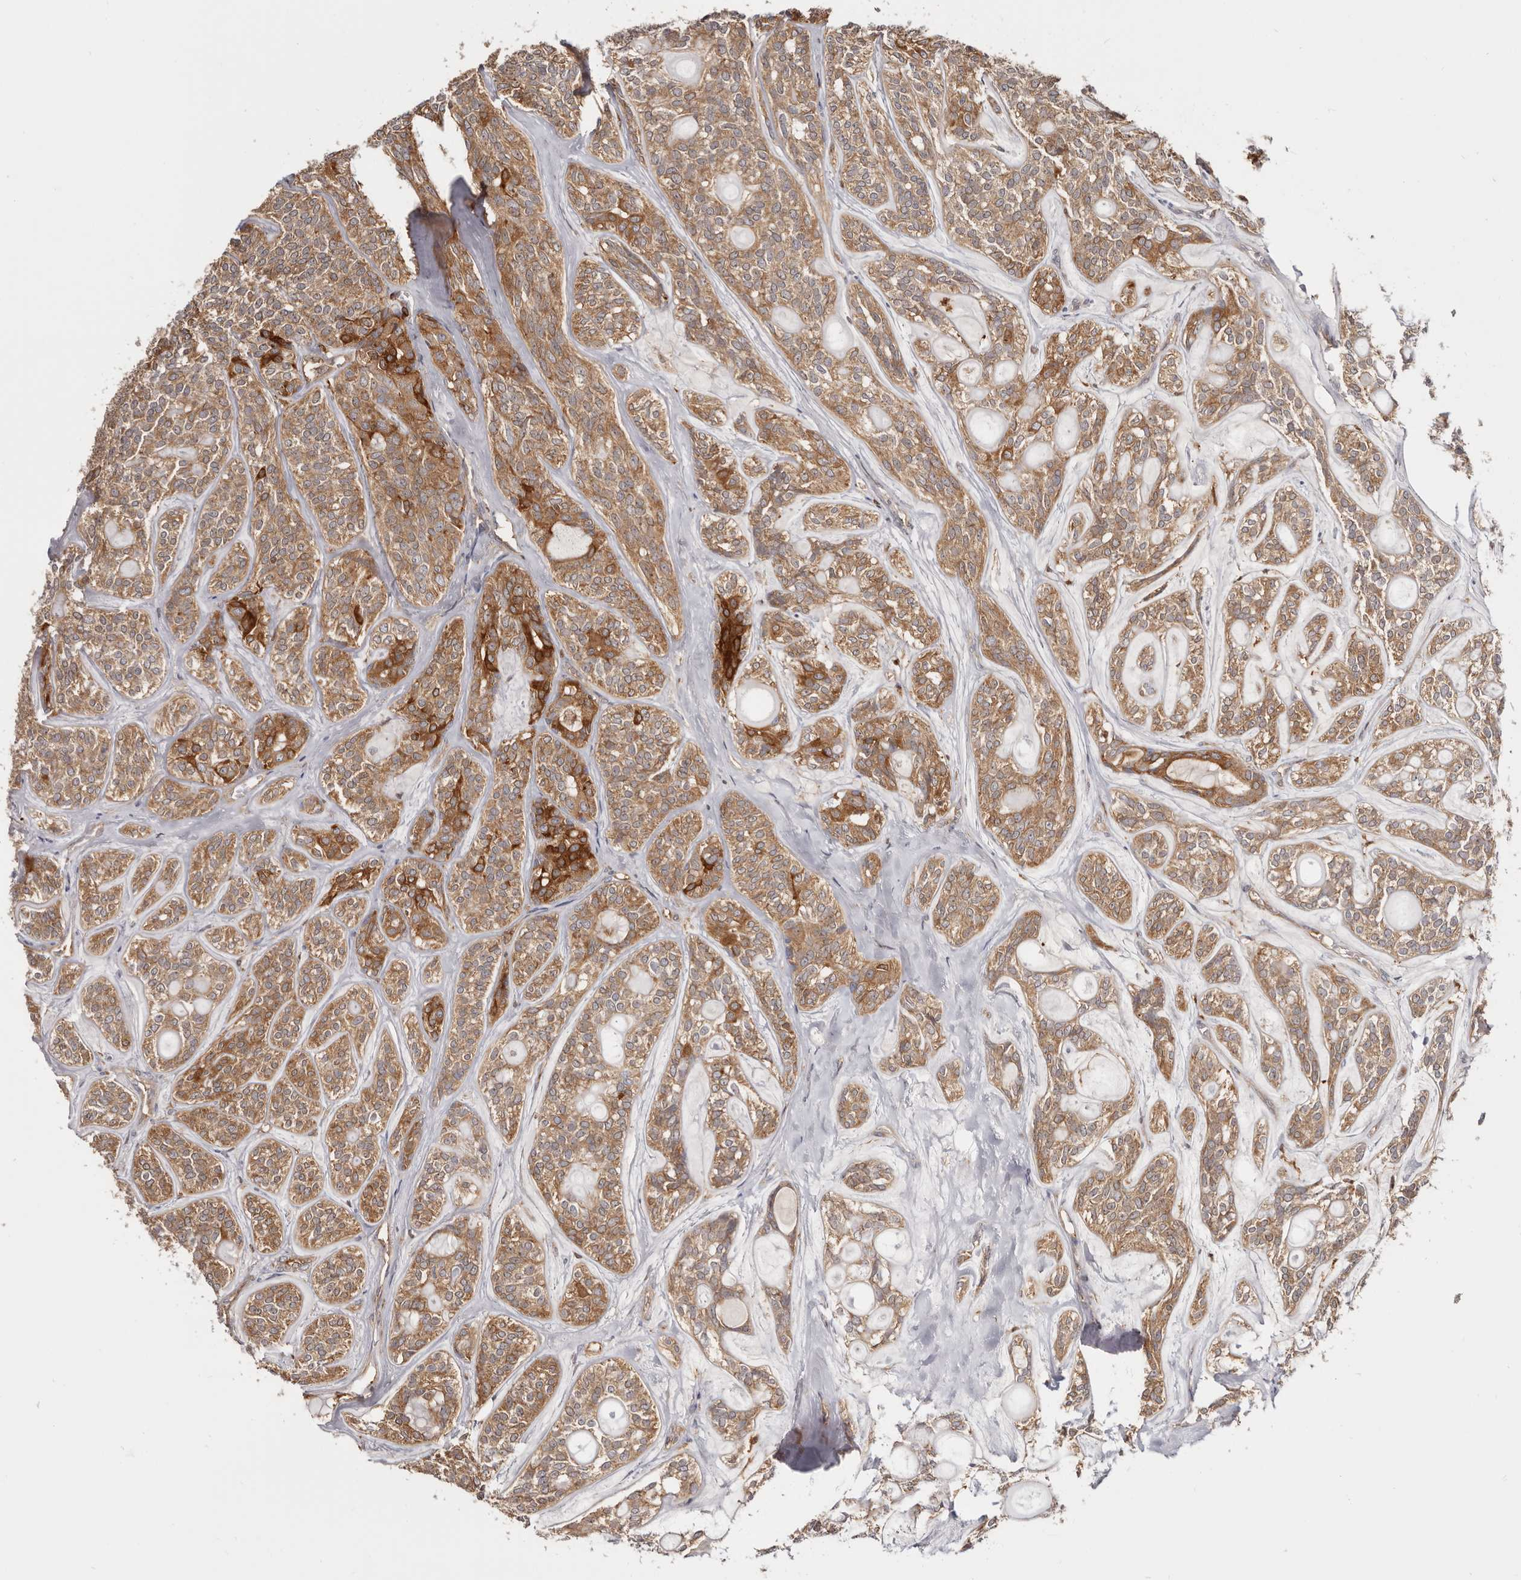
{"staining": {"intensity": "moderate", "quantity": ">75%", "location": "cytoplasmic/membranous"}, "tissue": "head and neck cancer", "cell_type": "Tumor cells", "image_type": "cancer", "snomed": [{"axis": "morphology", "description": "Adenocarcinoma, NOS"}, {"axis": "topography", "description": "Head-Neck"}], "caption": "Head and neck cancer (adenocarcinoma) stained with immunohistochemistry reveals moderate cytoplasmic/membranous staining in approximately >75% of tumor cells.", "gene": "LAP3", "patient": {"sex": "male", "age": 66}}